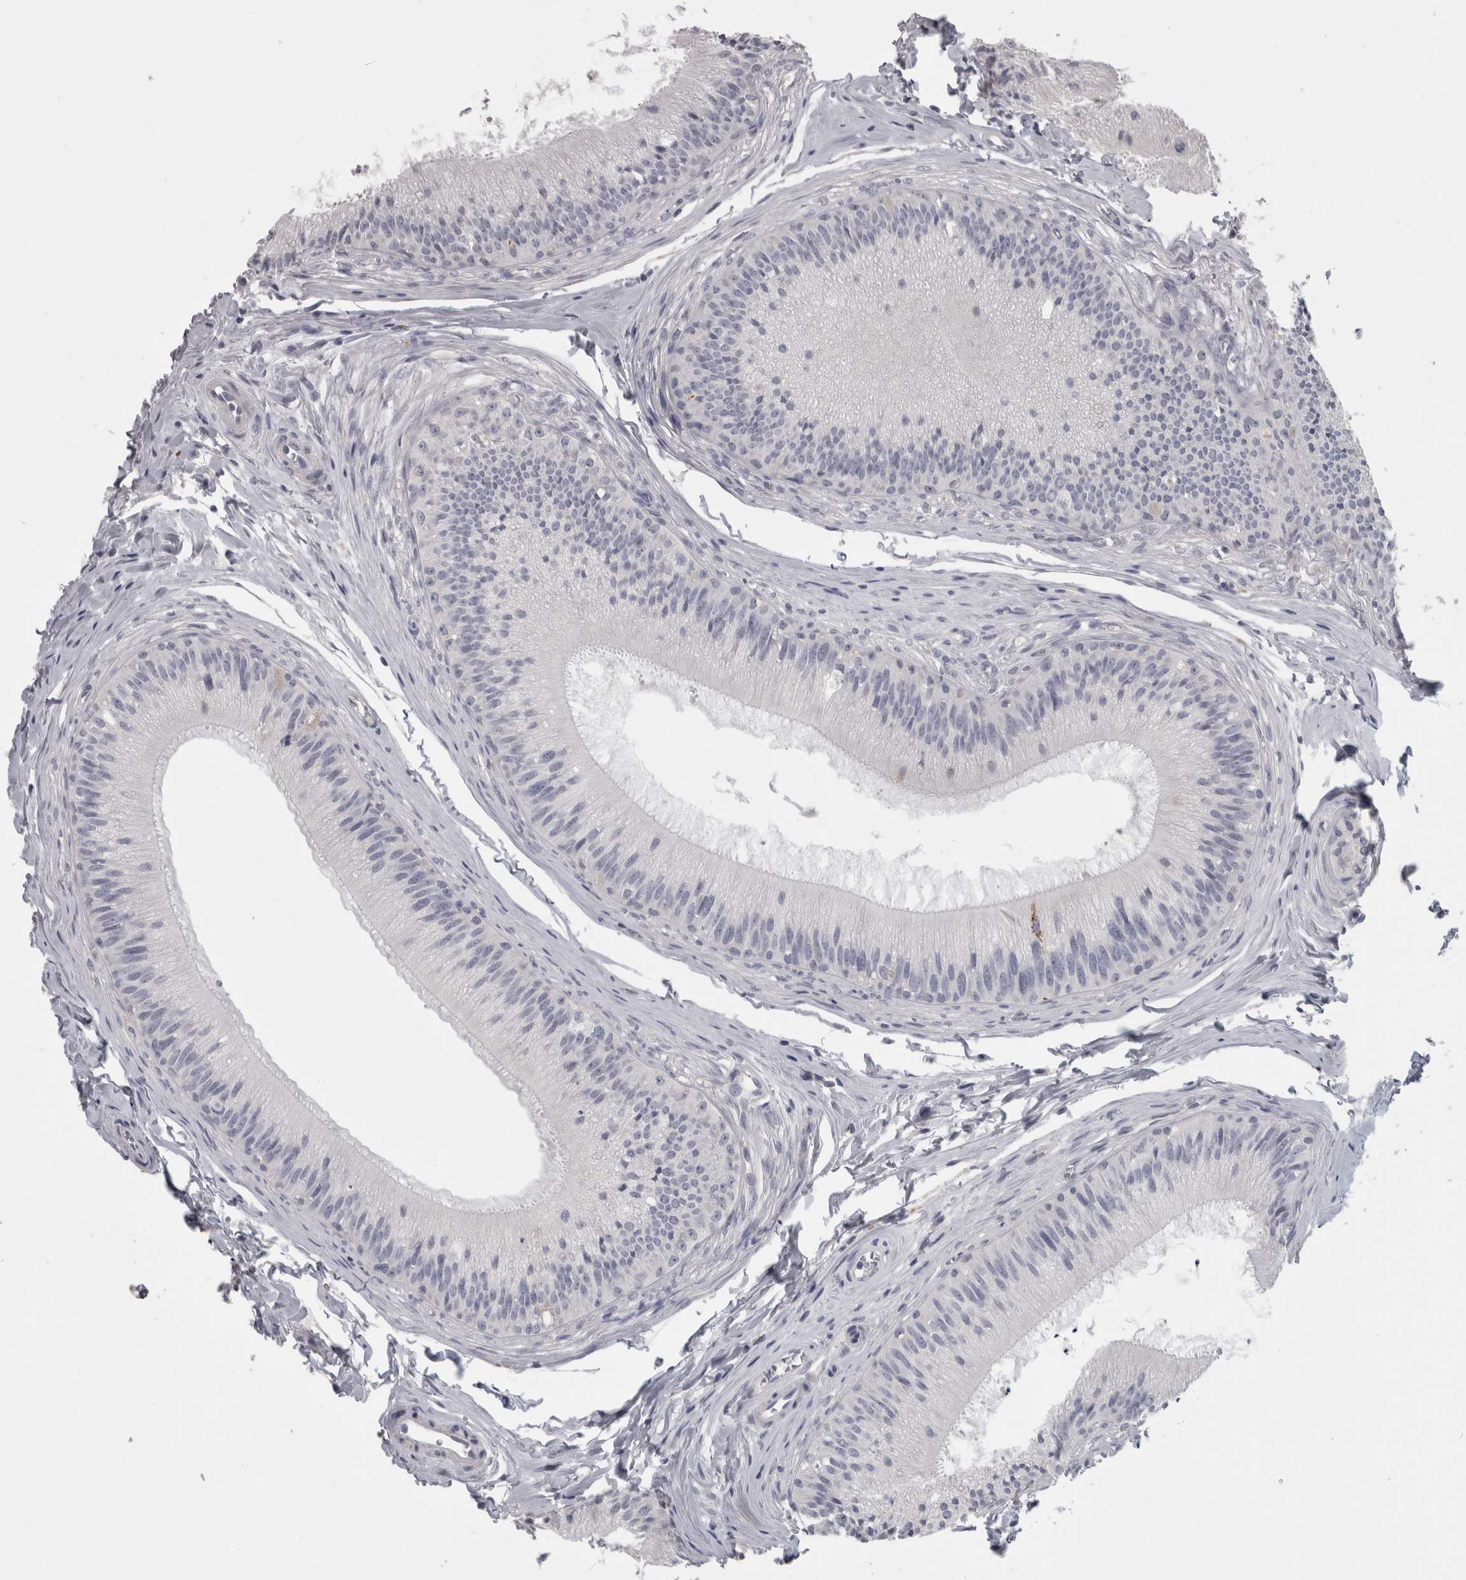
{"staining": {"intensity": "moderate", "quantity": "<25%", "location": "cytoplasmic/membranous"}, "tissue": "epididymis", "cell_type": "Glandular cells", "image_type": "normal", "snomed": [{"axis": "morphology", "description": "Normal tissue, NOS"}, {"axis": "topography", "description": "Epididymis"}], "caption": "Protein analysis of benign epididymis reveals moderate cytoplasmic/membranous staining in about <25% of glandular cells.", "gene": "TCAP", "patient": {"sex": "male", "age": 31}}